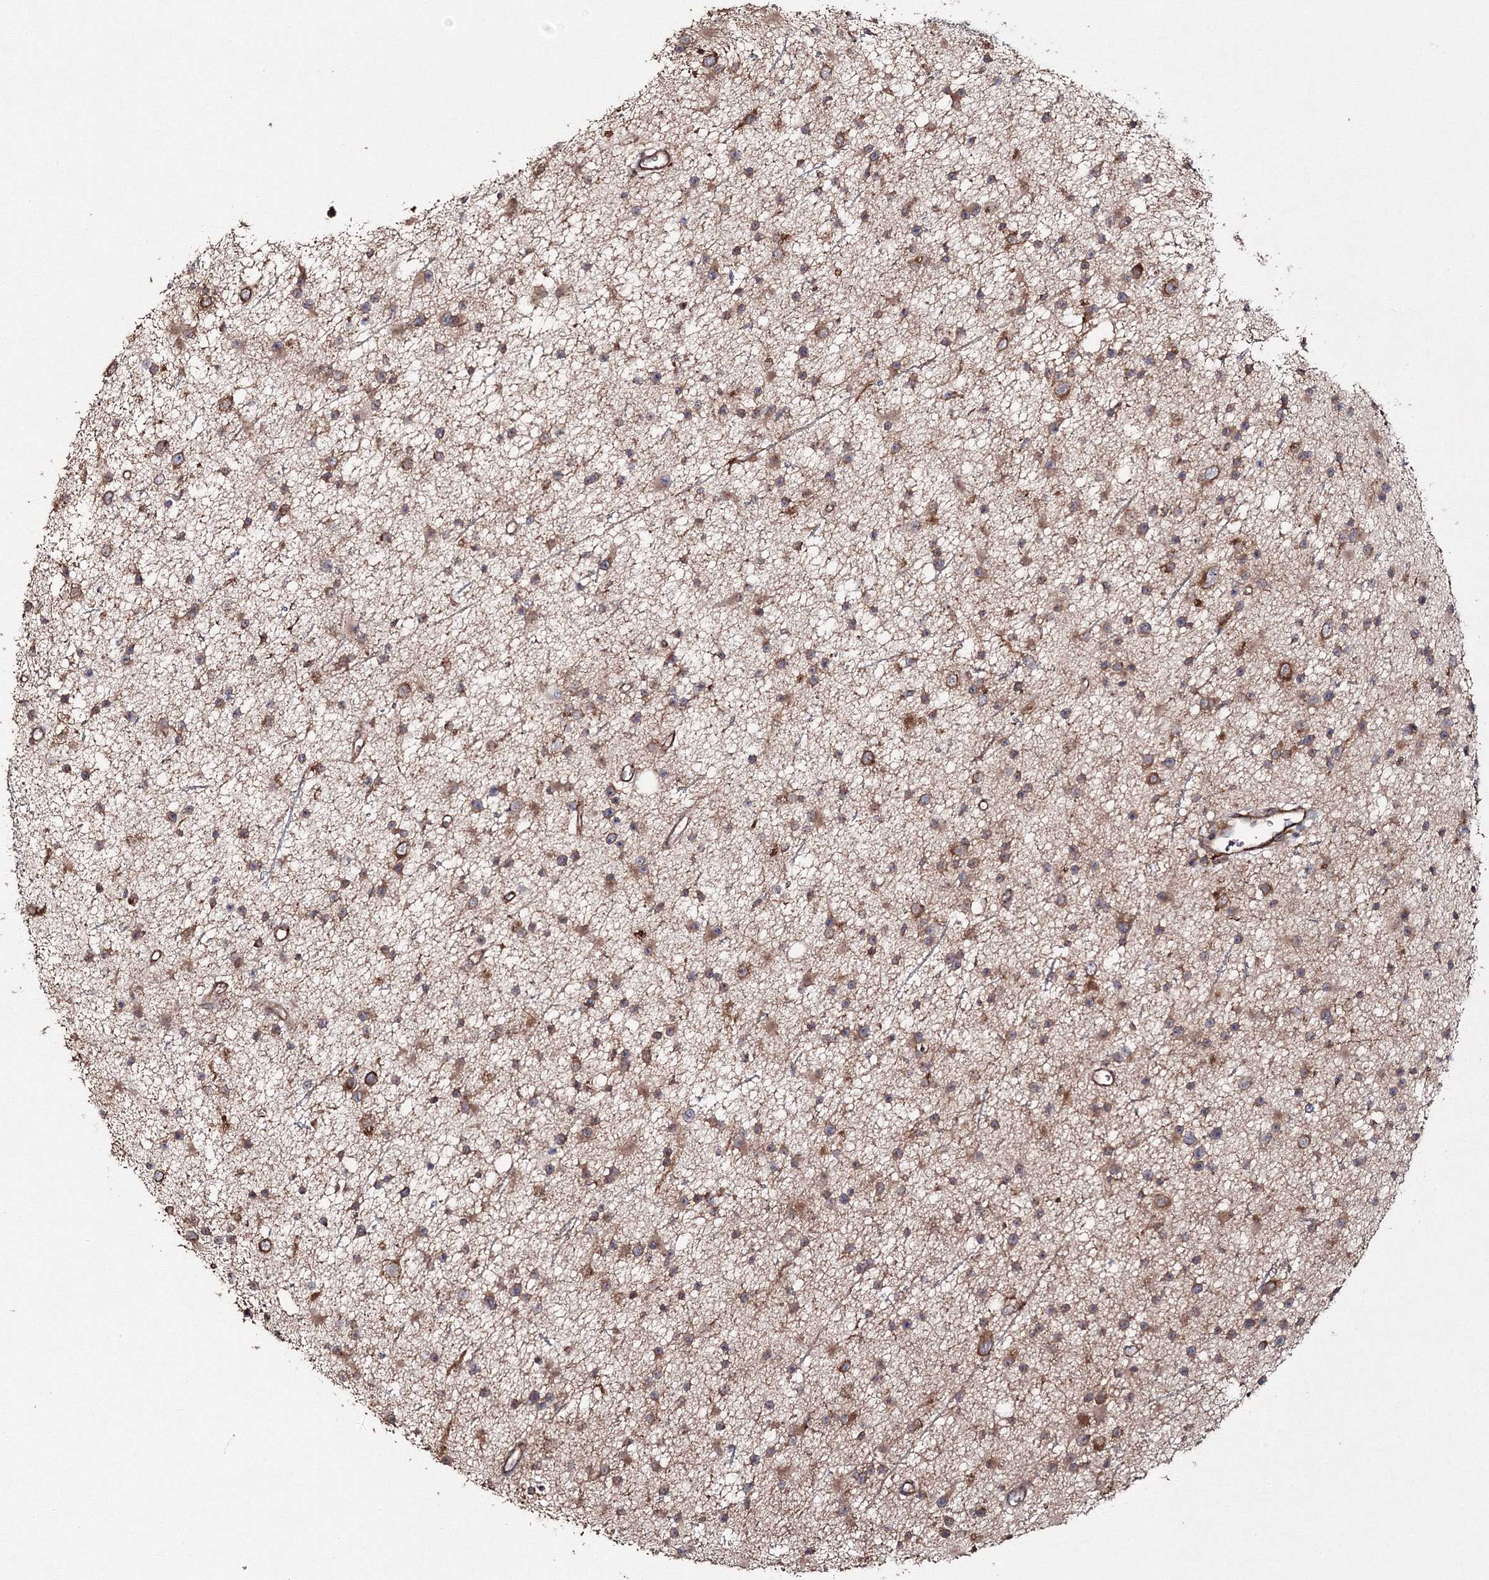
{"staining": {"intensity": "moderate", "quantity": ">75%", "location": "cytoplasmic/membranous"}, "tissue": "glioma", "cell_type": "Tumor cells", "image_type": "cancer", "snomed": [{"axis": "morphology", "description": "Glioma, malignant, Low grade"}, {"axis": "topography", "description": "Cerebral cortex"}], "caption": "Tumor cells reveal medium levels of moderate cytoplasmic/membranous positivity in approximately >75% of cells in human malignant glioma (low-grade).", "gene": "DDO", "patient": {"sex": "female", "age": 39}}